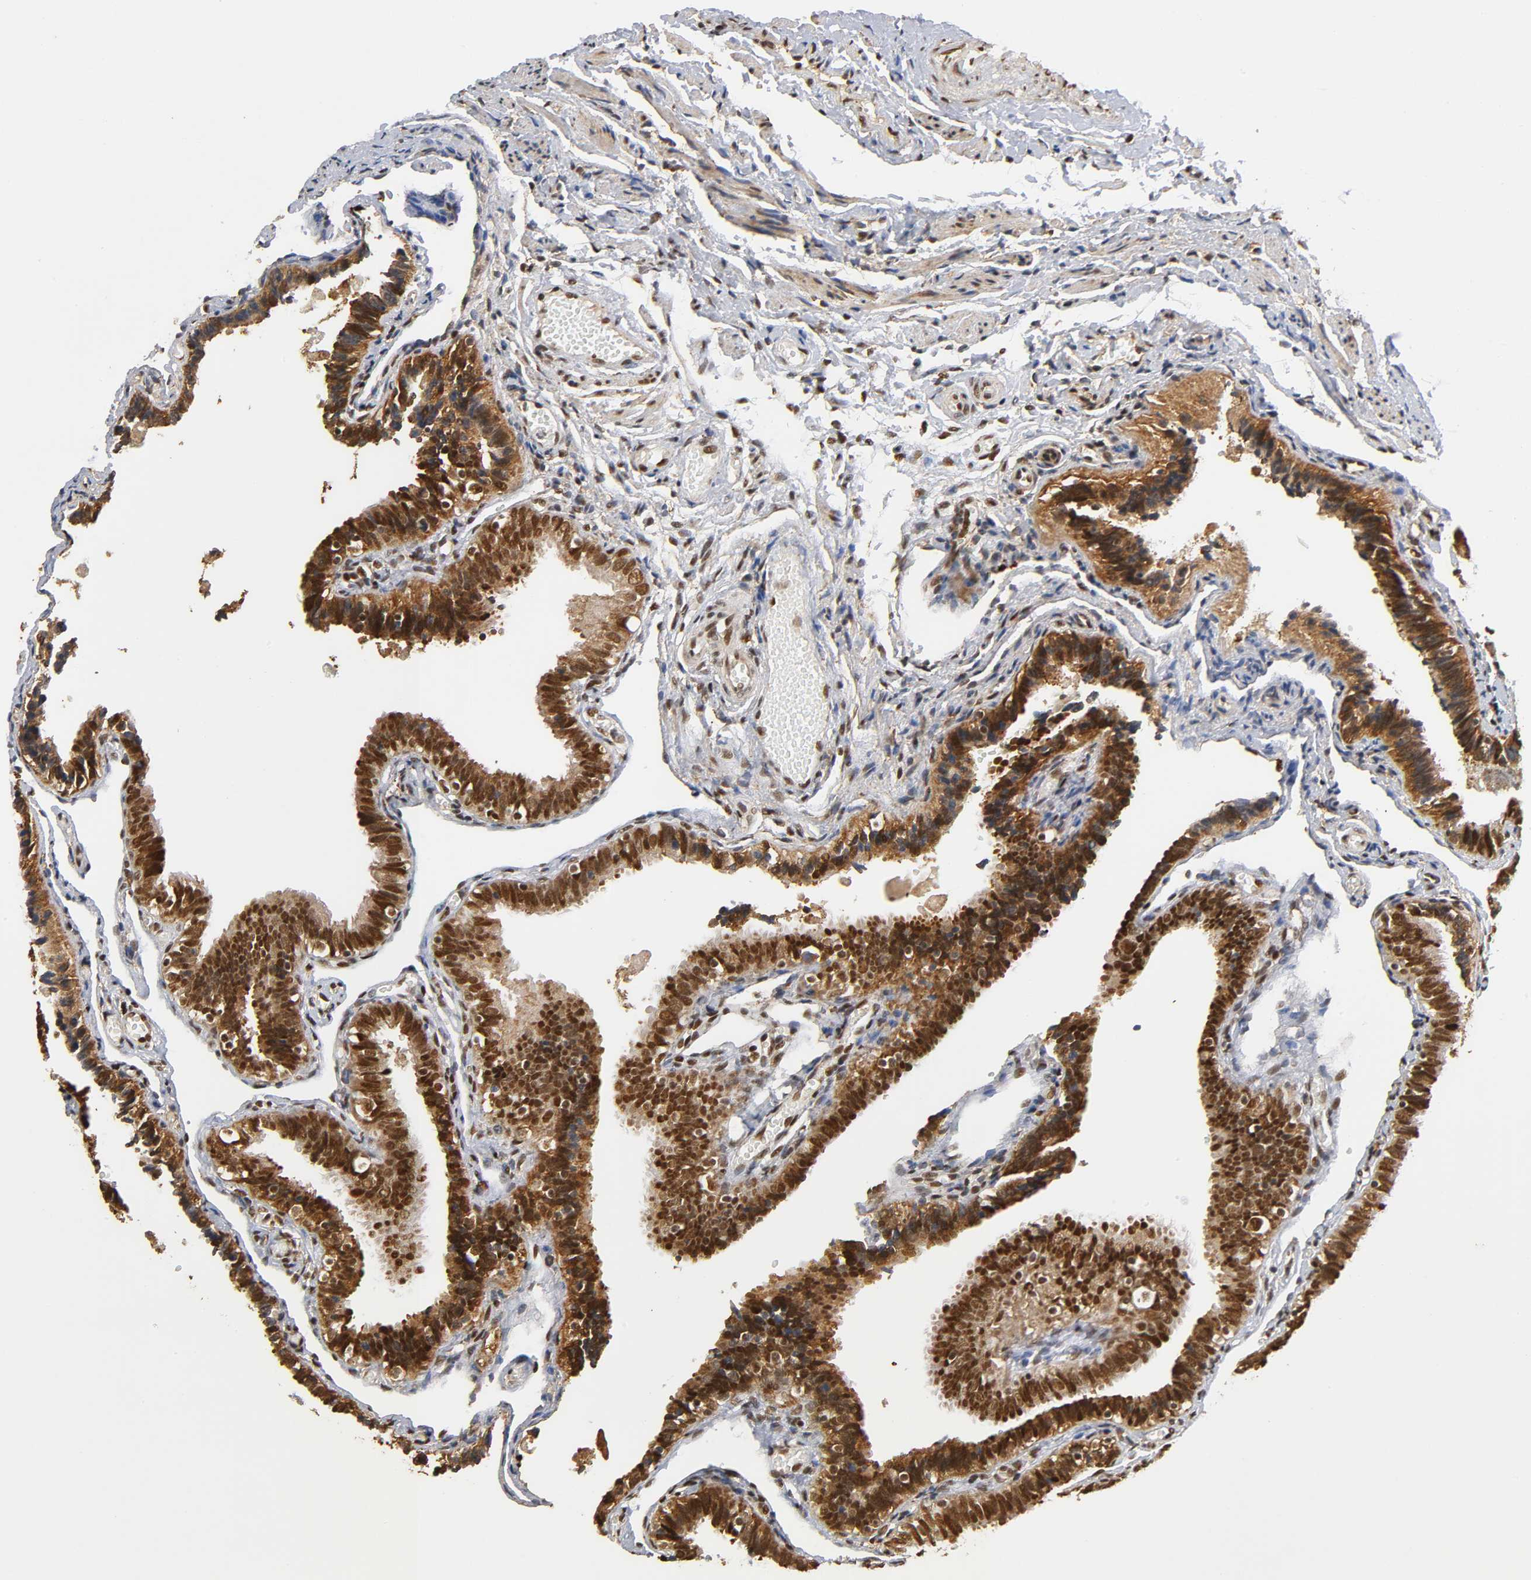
{"staining": {"intensity": "strong", "quantity": ">75%", "location": "cytoplasmic/membranous,nuclear"}, "tissue": "fallopian tube", "cell_type": "Glandular cells", "image_type": "normal", "snomed": [{"axis": "morphology", "description": "Normal tissue, NOS"}, {"axis": "topography", "description": "Fallopian tube"}], "caption": "Immunohistochemistry staining of normal fallopian tube, which reveals high levels of strong cytoplasmic/membranous,nuclear positivity in approximately >75% of glandular cells indicating strong cytoplasmic/membranous,nuclear protein expression. The staining was performed using DAB (brown) for protein detection and nuclei were counterstained in hematoxylin (blue).", "gene": "RNF122", "patient": {"sex": "female", "age": 46}}